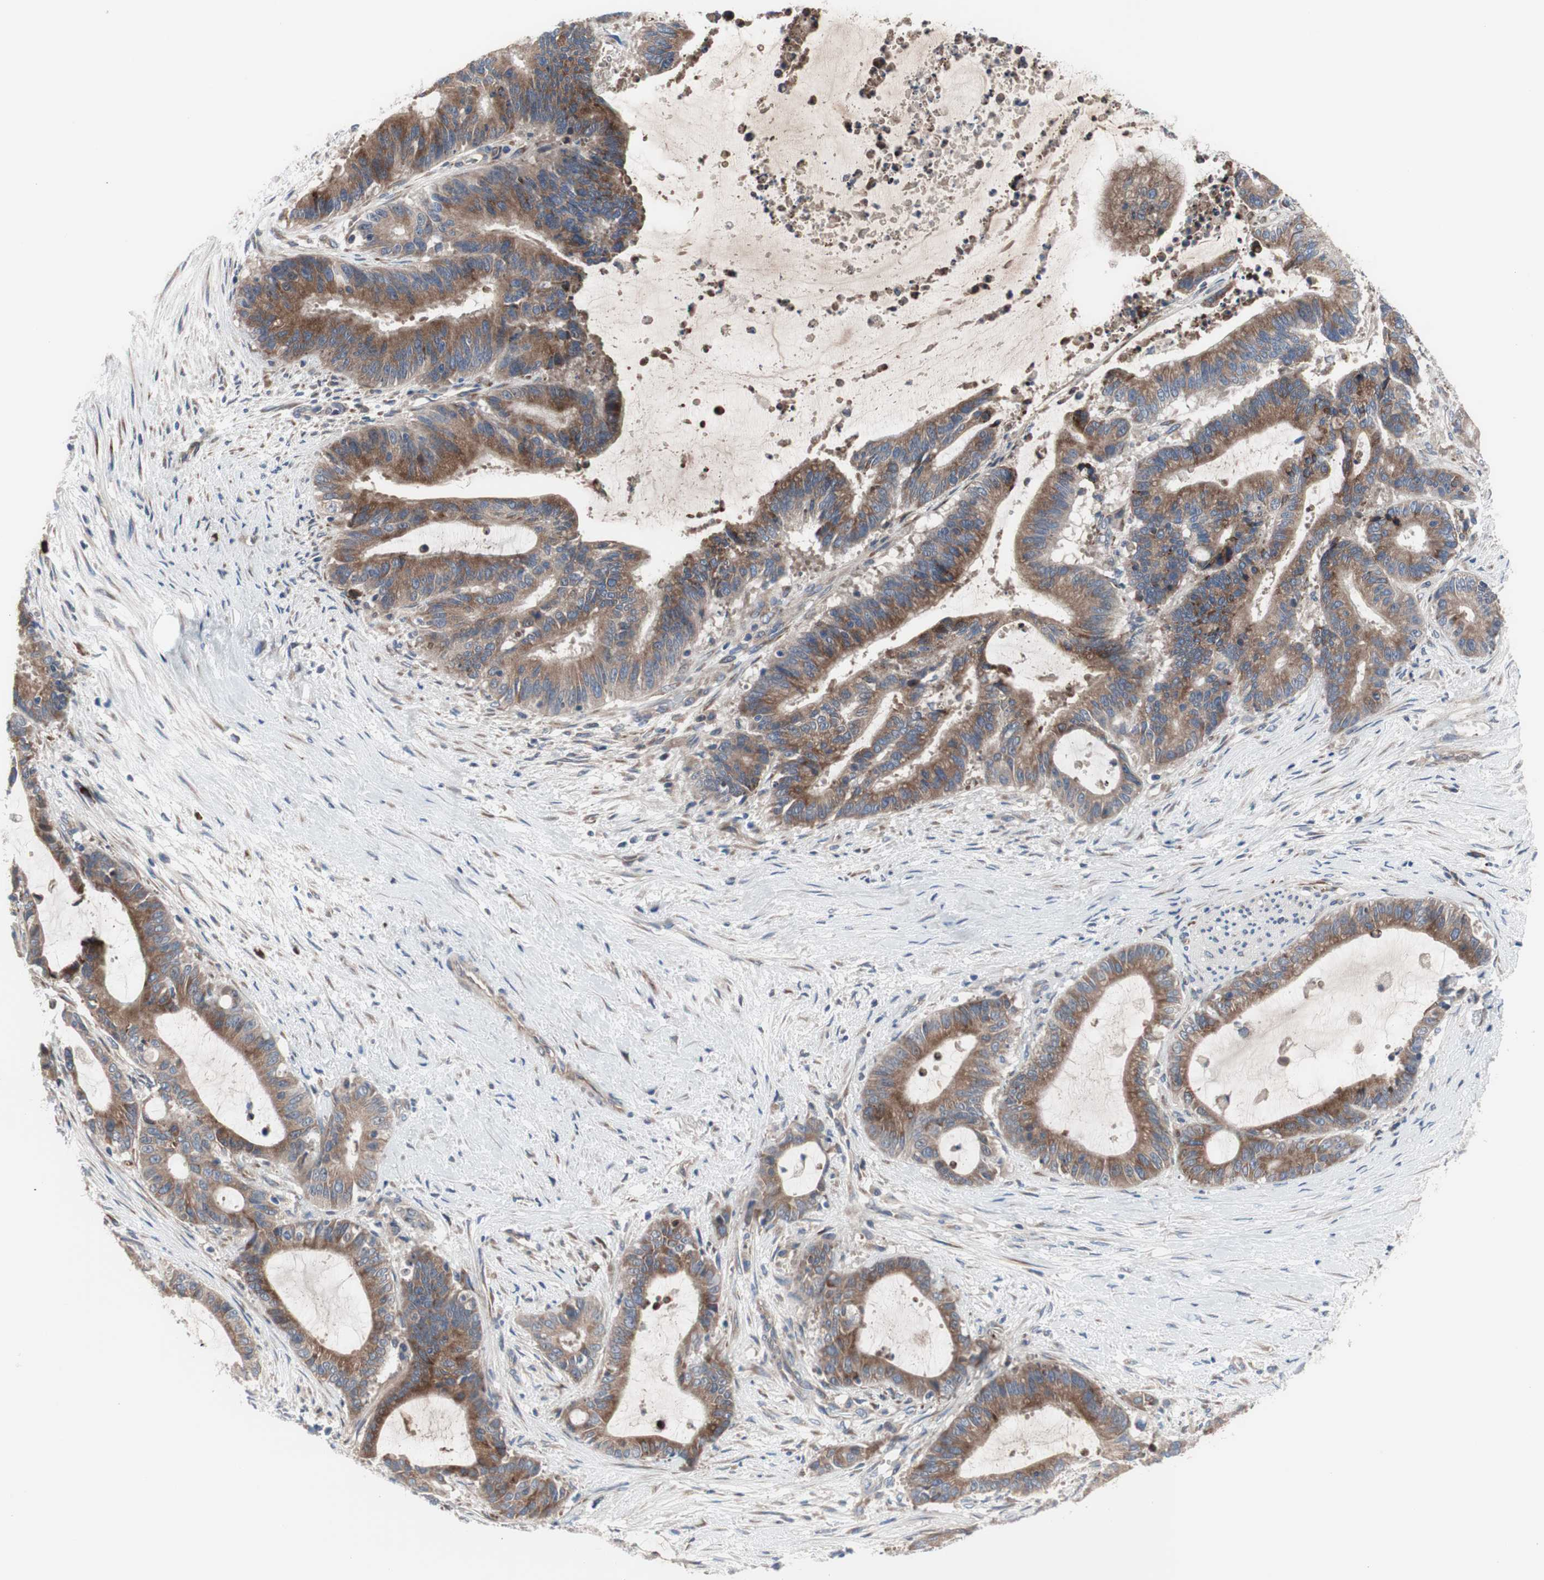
{"staining": {"intensity": "moderate", "quantity": ">75%", "location": "cytoplasmic/membranous"}, "tissue": "liver cancer", "cell_type": "Tumor cells", "image_type": "cancer", "snomed": [{"axis": "morphology", "description": "Cholangiocarcinoma"}, {"axis": "topography", "description": "Liver"}], "caption": "Immunohistochemistry image of neoplastic tissue: liver cancer stained using immunohistochemistry reveals medium levels of moderate protein expression localized specifically in the cytoplasmic/membranous of tumor cells, appearing as a cytoplasmic/membranous brown color.", "gene": "KANSL1", "patient": {"sex": "female", "age": 73}}